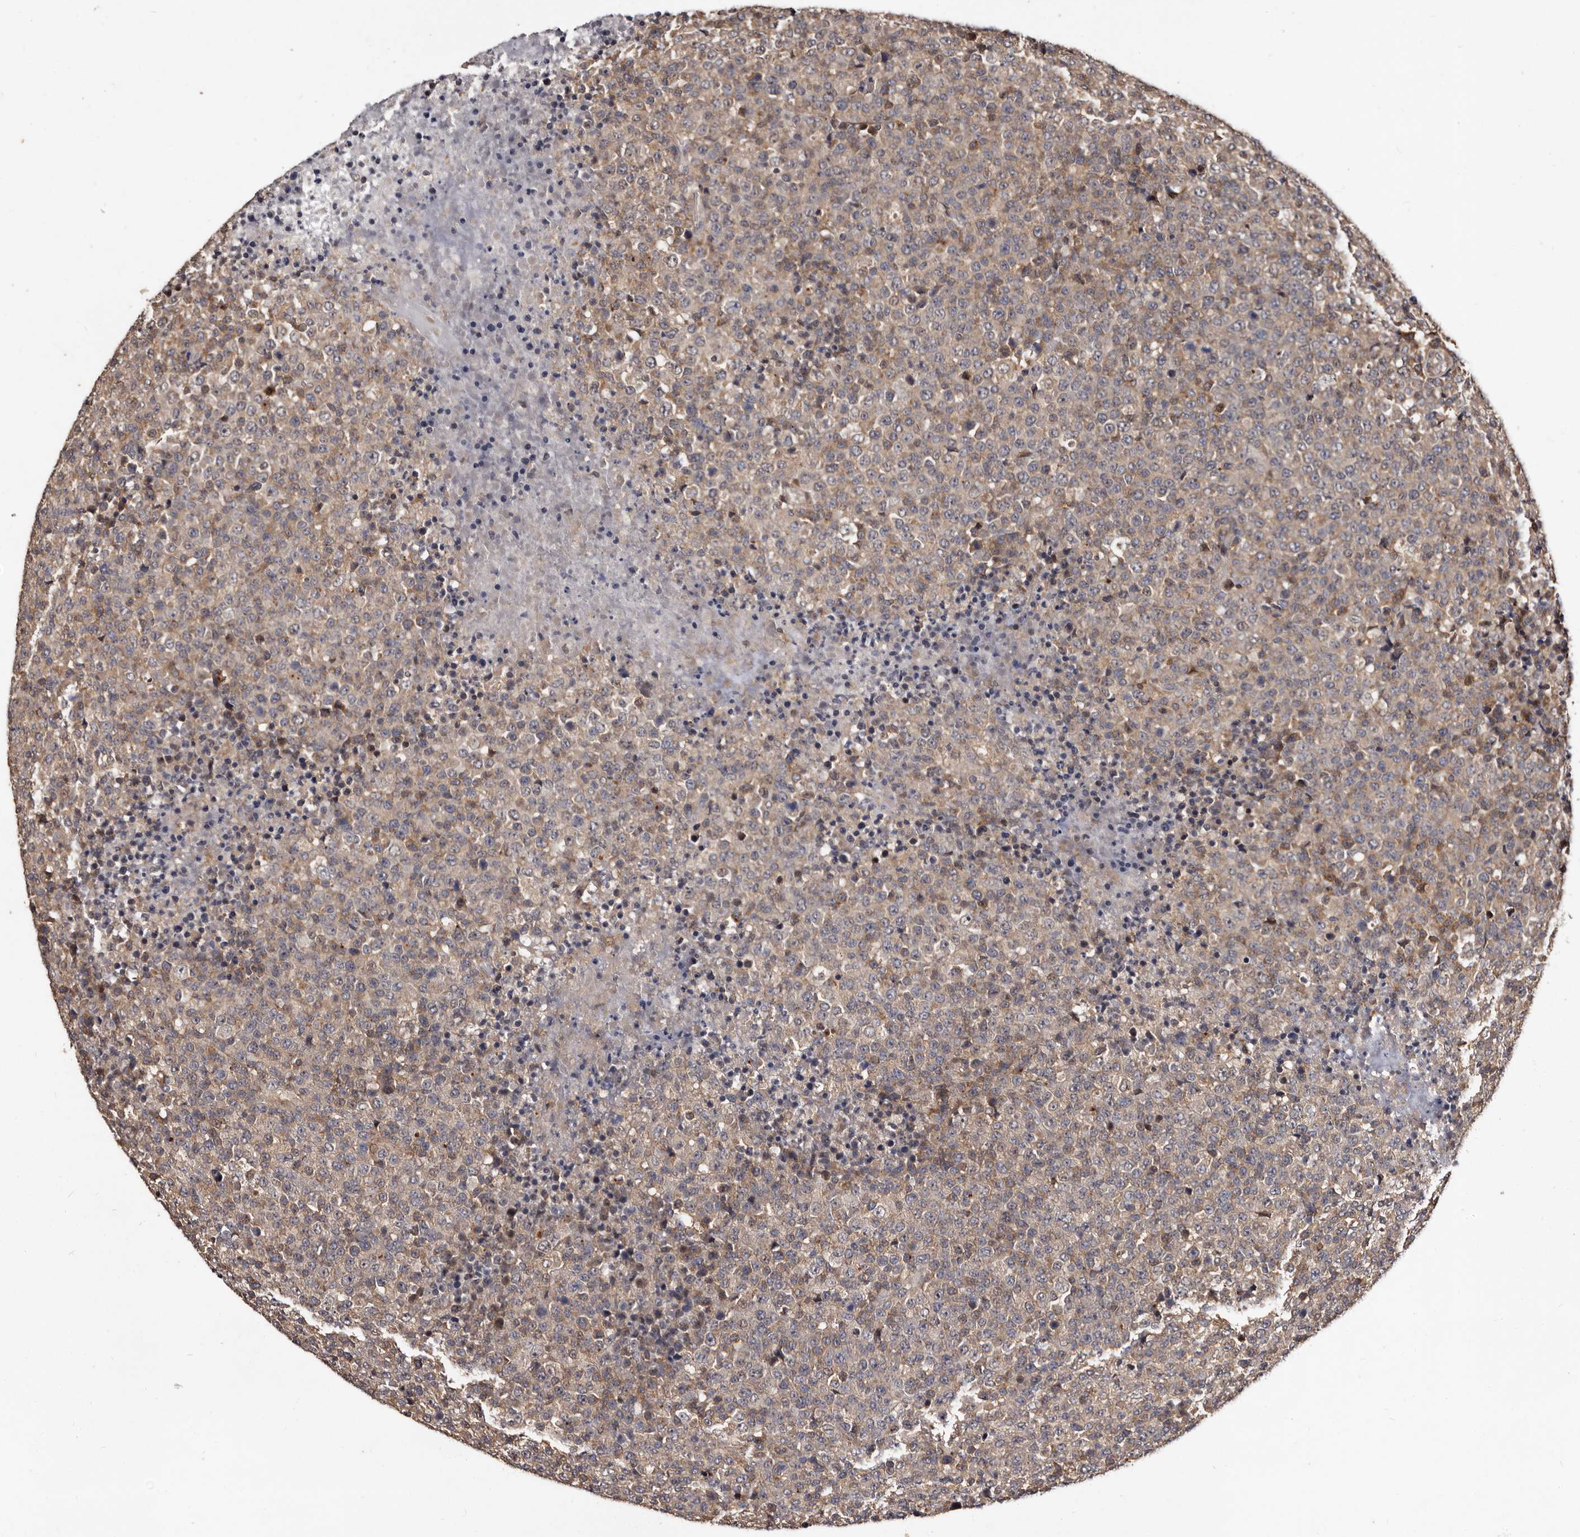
{"staining": {"intensity": "weak", "quantity": ">75%", "location": "cytoplasmic/membranous"}, "tissue": "lymphoma", "cell_type": "Tumor cells", "image_type": "cancer", "snomed": [{"axis": "morphology", "description": "Malignant lymphoma, non-Hodgkin's type, High grade"}, {"axis": "topography", "description": "Lymph node"}], "caption": "DAB immunohistochemical staining of human lymphoma shows weak cytoplasmic/membranous protein staining in about >75% of tumor cells.", "gene": "MKRN3", "patient": {"sex": "male", "age": 13}}